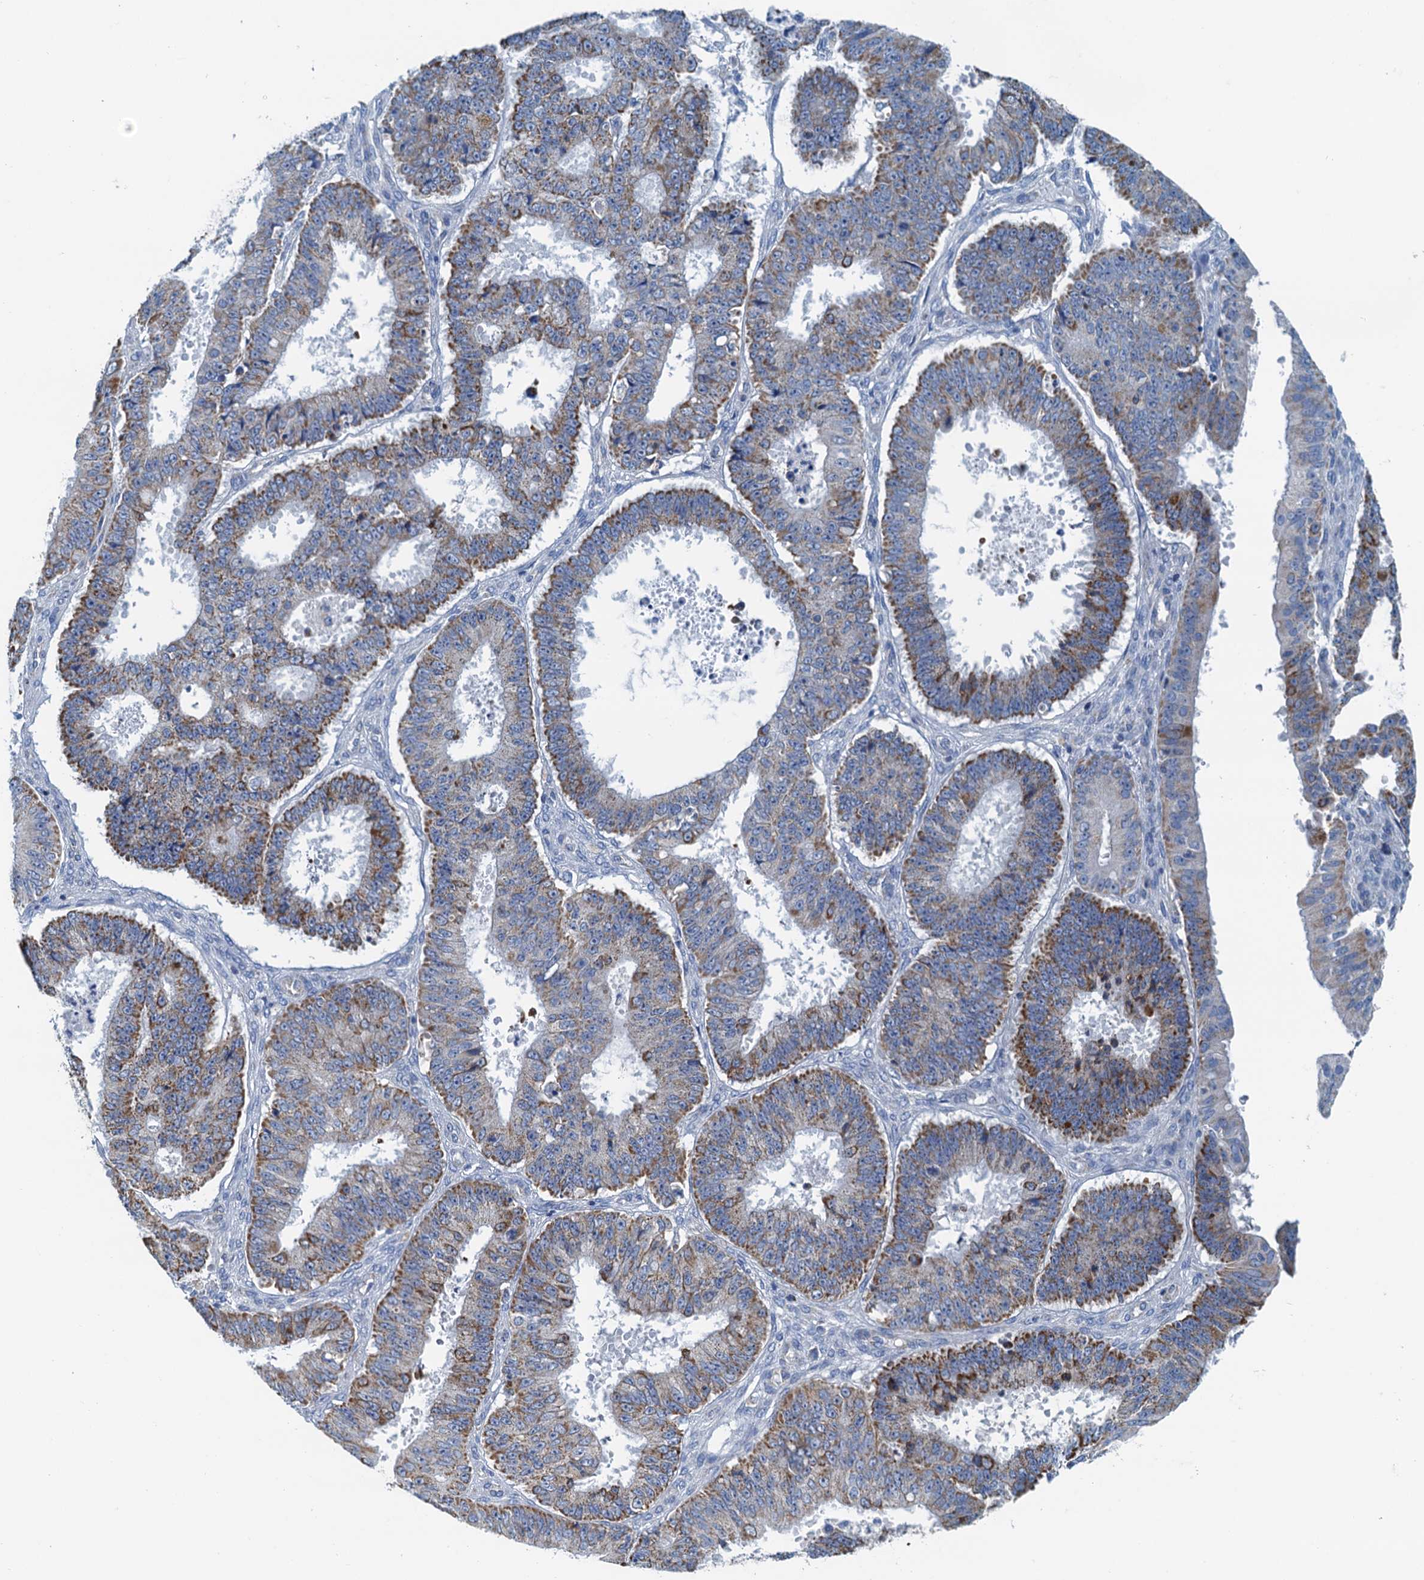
{"staining": {"intensity": "moderate", "quantity": ">75%", "location": "cytoplasmic/membranous"}, "tissue": "ovarian cancer", "cell_type": "Tumor cells", "image_type": "cancer", "snomed": [{"axis": "morphology", "description": "Carcinoma, endometroid"}, {"axis": "topography", "description": "Appendix"}, {"axis": "topography", "description": "Ovary"}], "caption": "High-power microscopy captured an IHC image of ovarian cancer, revealing moderate cytoplasmic/membranous positivity in about >75% of tumor cells.", "gene": "POC1A", "patient": {"sex": "female", "age": 42}}